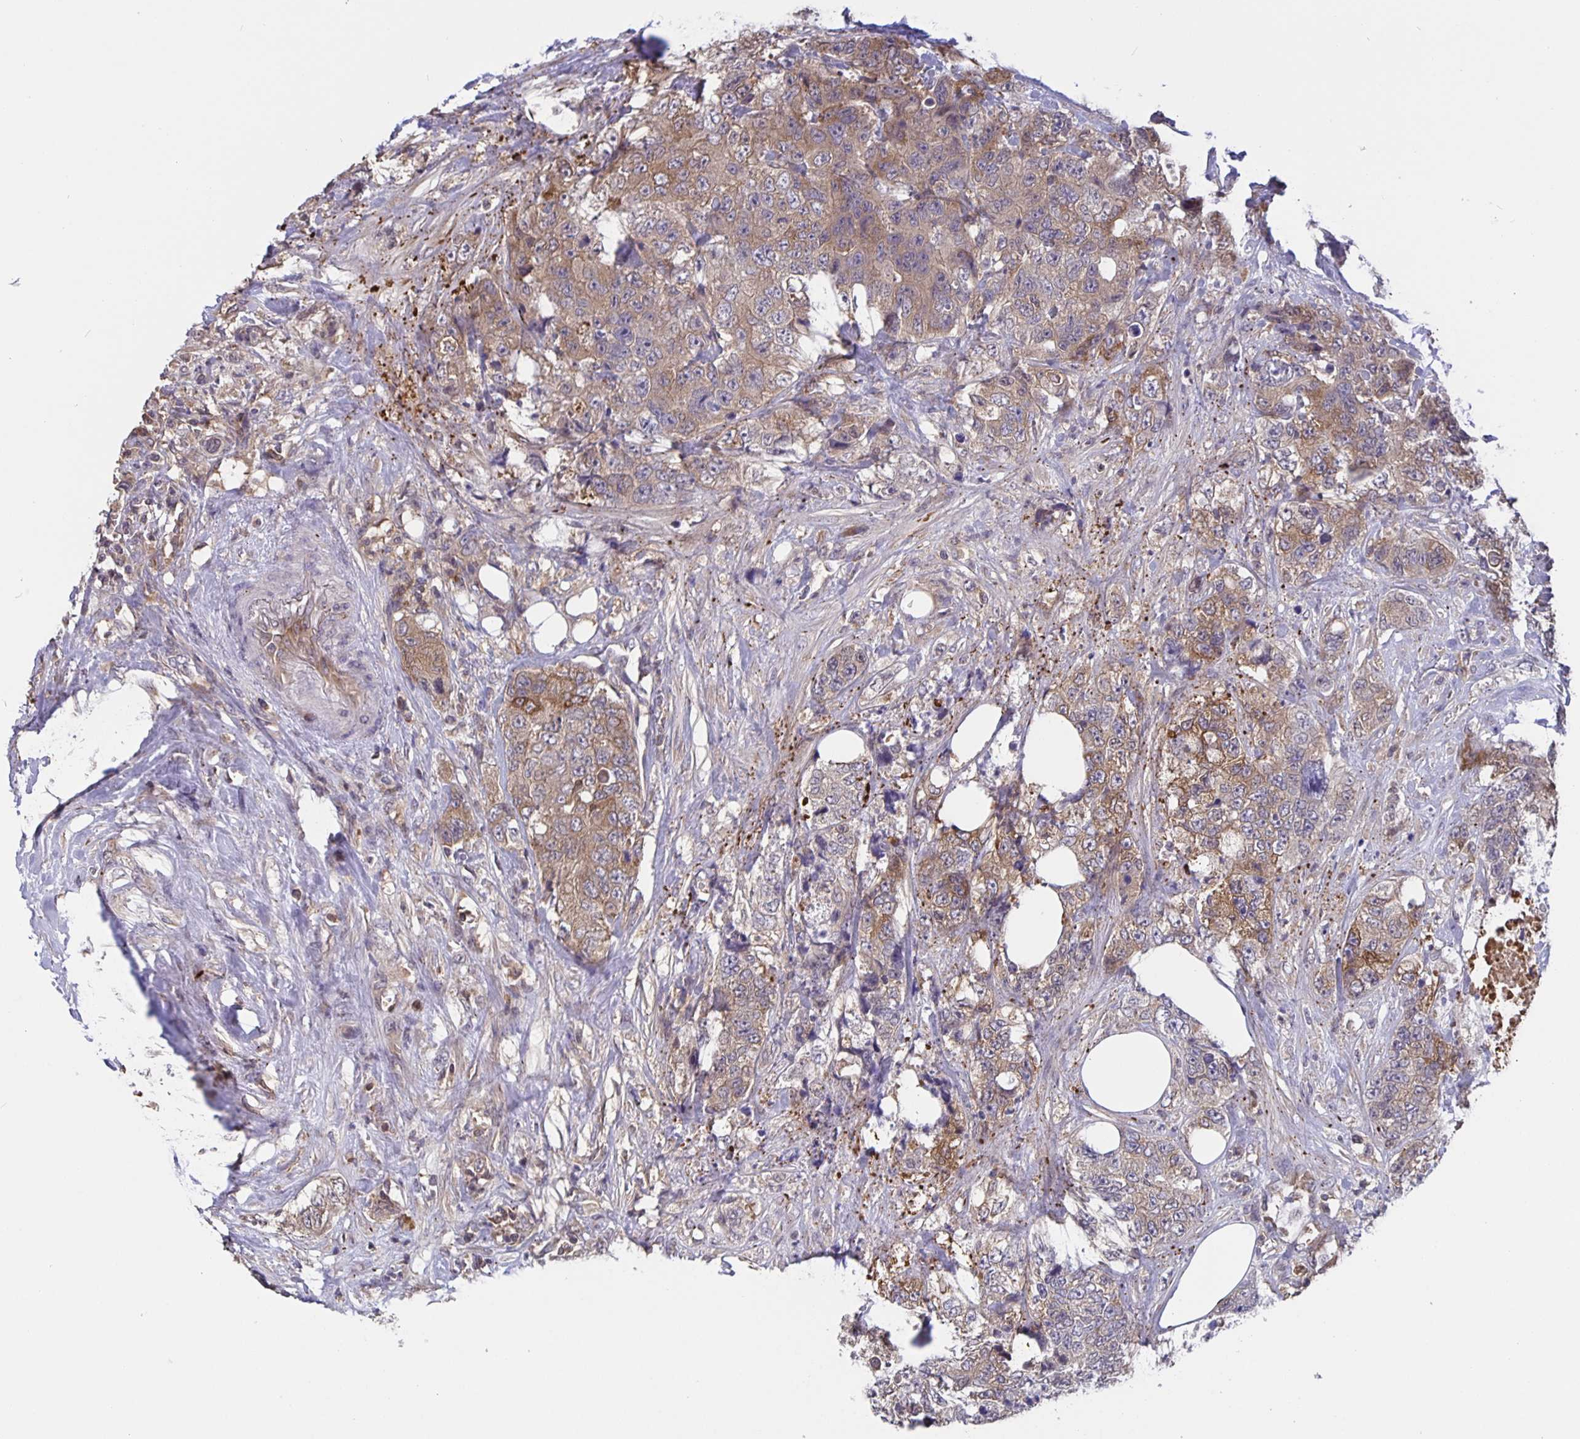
{"staining": {"intensity": "moderate", "quantity": ">75%", "location": "cytoplasmic/membranous"}, "tissue": "urothelial cancer", "cell_type": "Tumor cells", "image_type": "cancer", "snomed": [{"axis": "morphology", "description": "Urothelial carcinoma, High grade"}, {"axis": "topography", "description": "Urinary bladder"}], "caption": "The micrograph exhibits immunohistochemical staining of urothelial cancer. There is moderate cytoplasmic/membranous positivity is present in about >75% of tumor cells.", "gene": "FEM1C", "patient": {"sex": "female", "age": 78}}